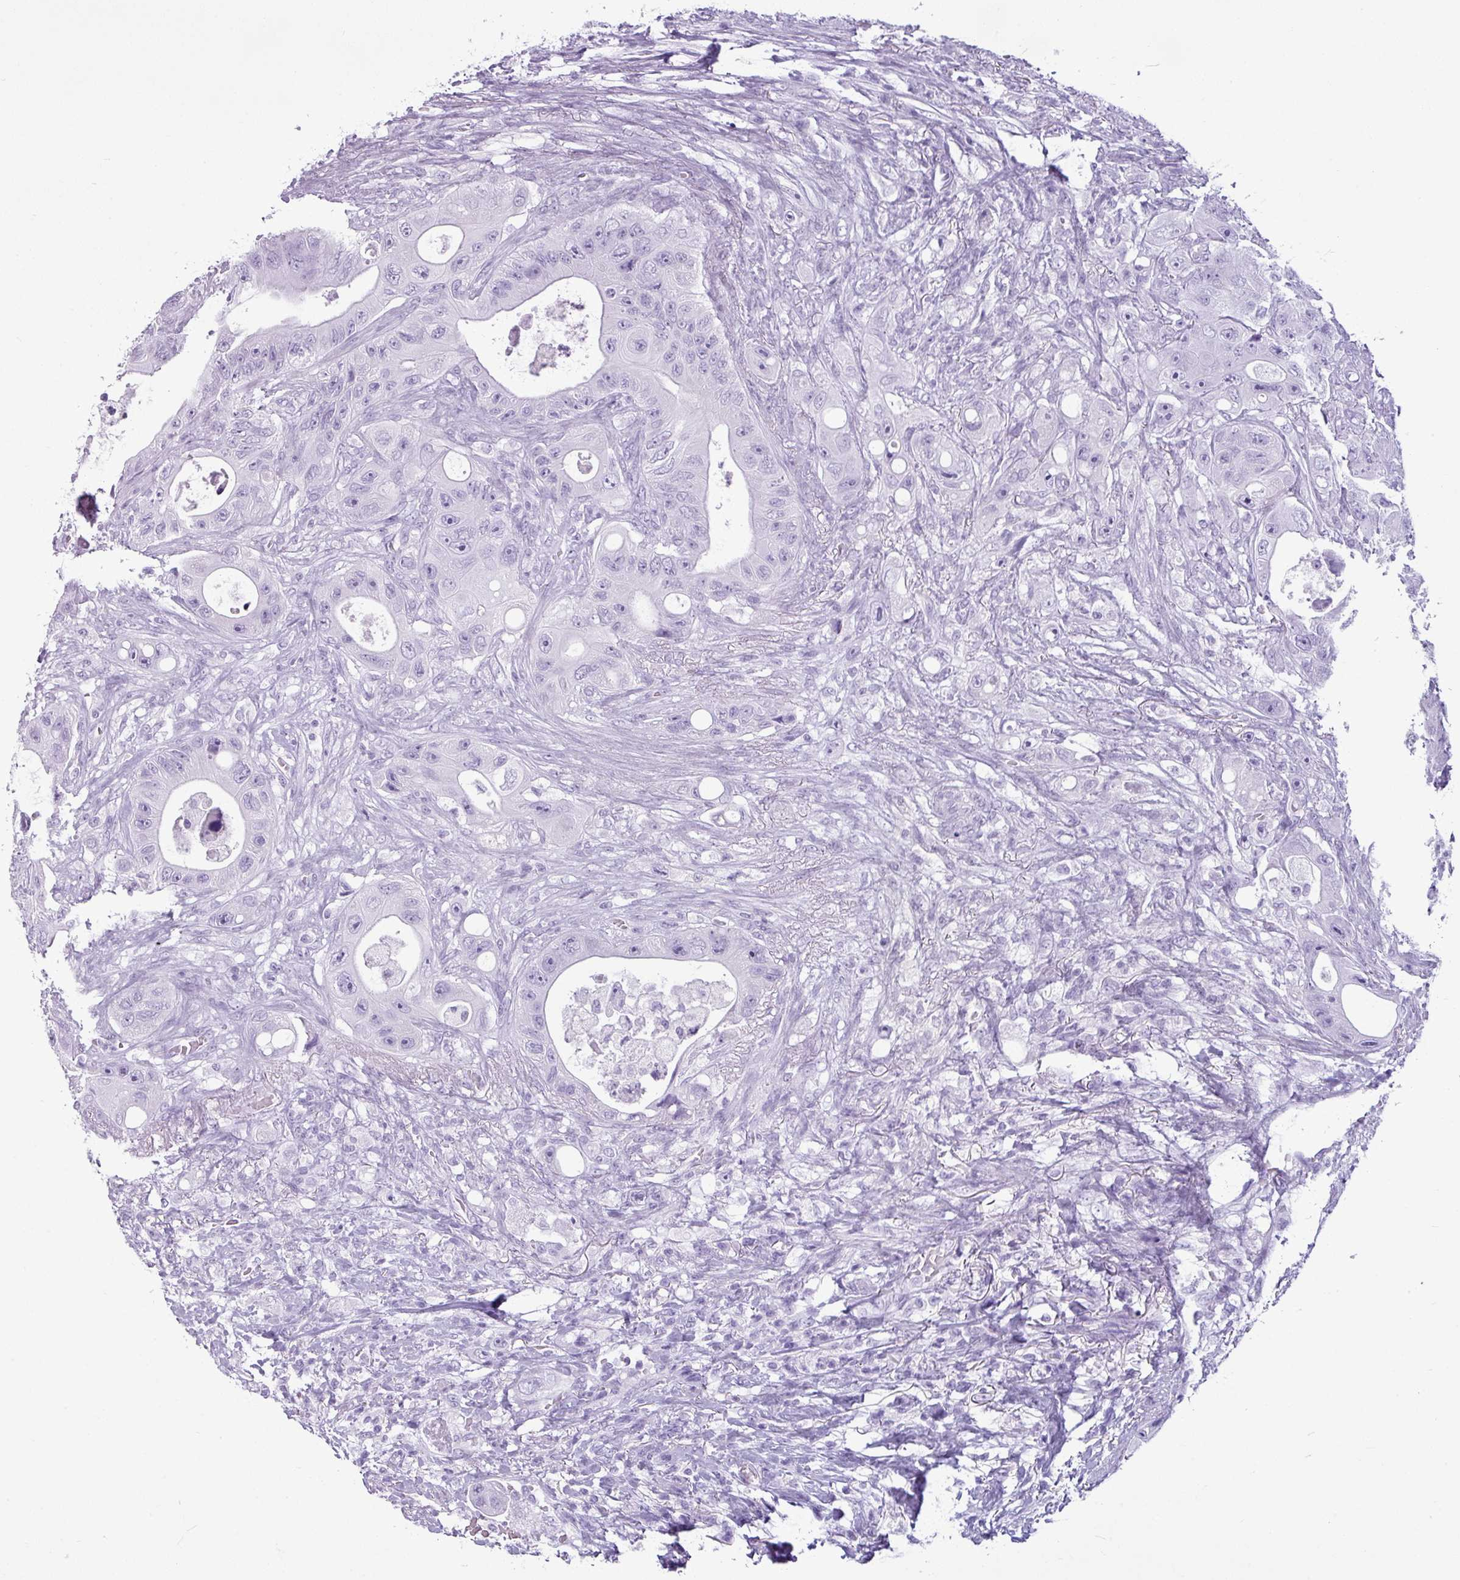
{"staining": {"intensity": "negative", "quantity": "none", "location": "none"}, "tissue": "colorectal cancer", "cell_type": "Tumor cells", "image_type": "cancer", "snomed": [{"axis": "morphology", "description": "Adenocarcinoma, NOS"}, {"axis": "topography", "description": "Colon"}], "caption": "DAB (3,3'-diaminobenzidine) immunohistochemical staining of human colorectal adenocarcinoma displays no significant positivity in tumor cells.", "gene": "AMY1B", "patient": {"sex": "female", "age": 46}}